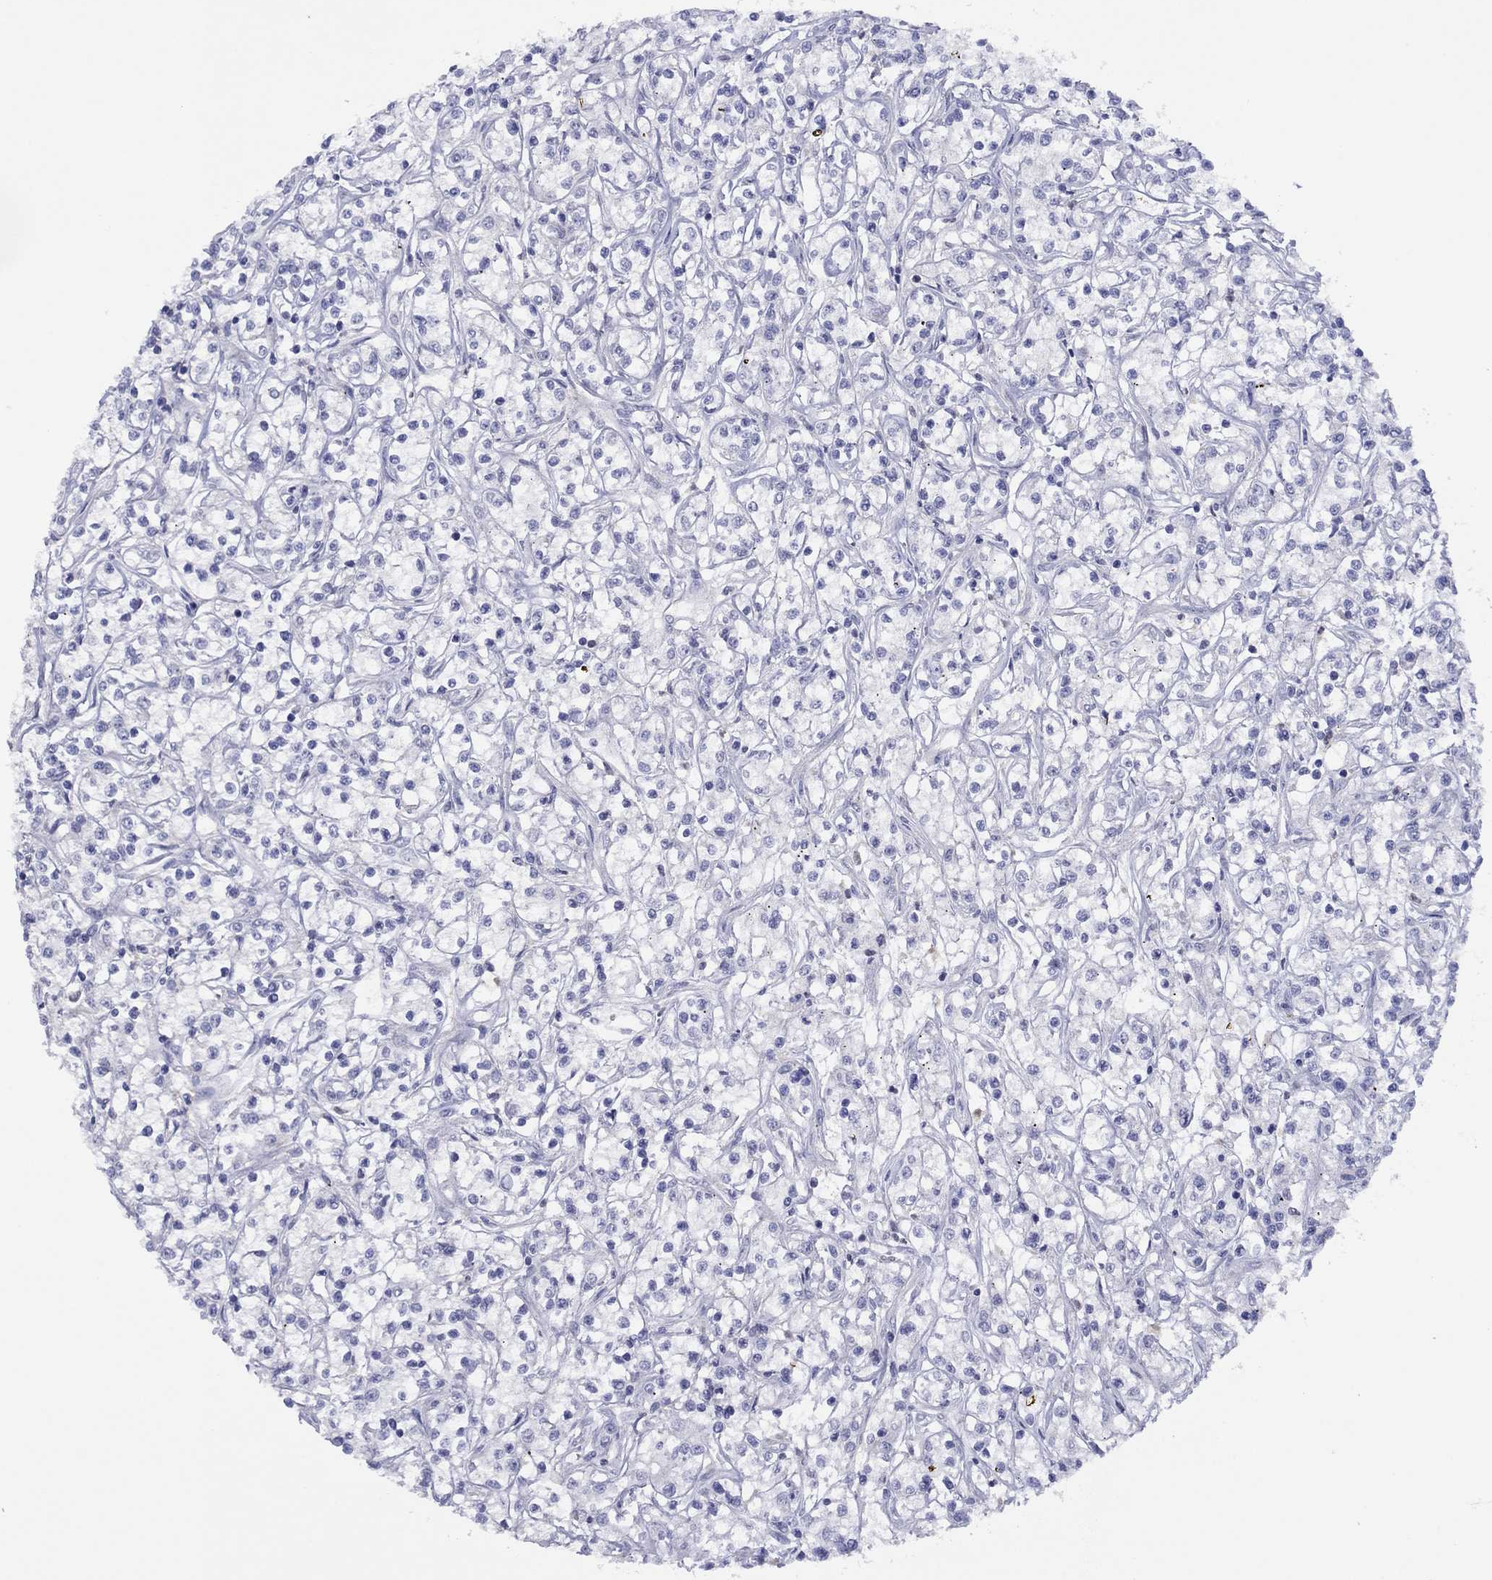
{"staining": {"intensity": "negative", "quantity": "none", "location": "none"}, "tissue": "renal cancer", "cell_type": "Tumor cells", "image_type": "cancer", "snomed": [{"axis": "morphology", "description": "Adenocarcinoma, NOS"}, {"axis": "topography", "description": "Kidney"}], "caption": "This micrograph is of renal cancer (adenocarcinoma) stained with IHC to label a protein in brown with the nuclei are counter-stained blue. There is no positivity in tumor cells.", "gene": "CYP2B6", "patient": {"sex": "female", "age": 59}}